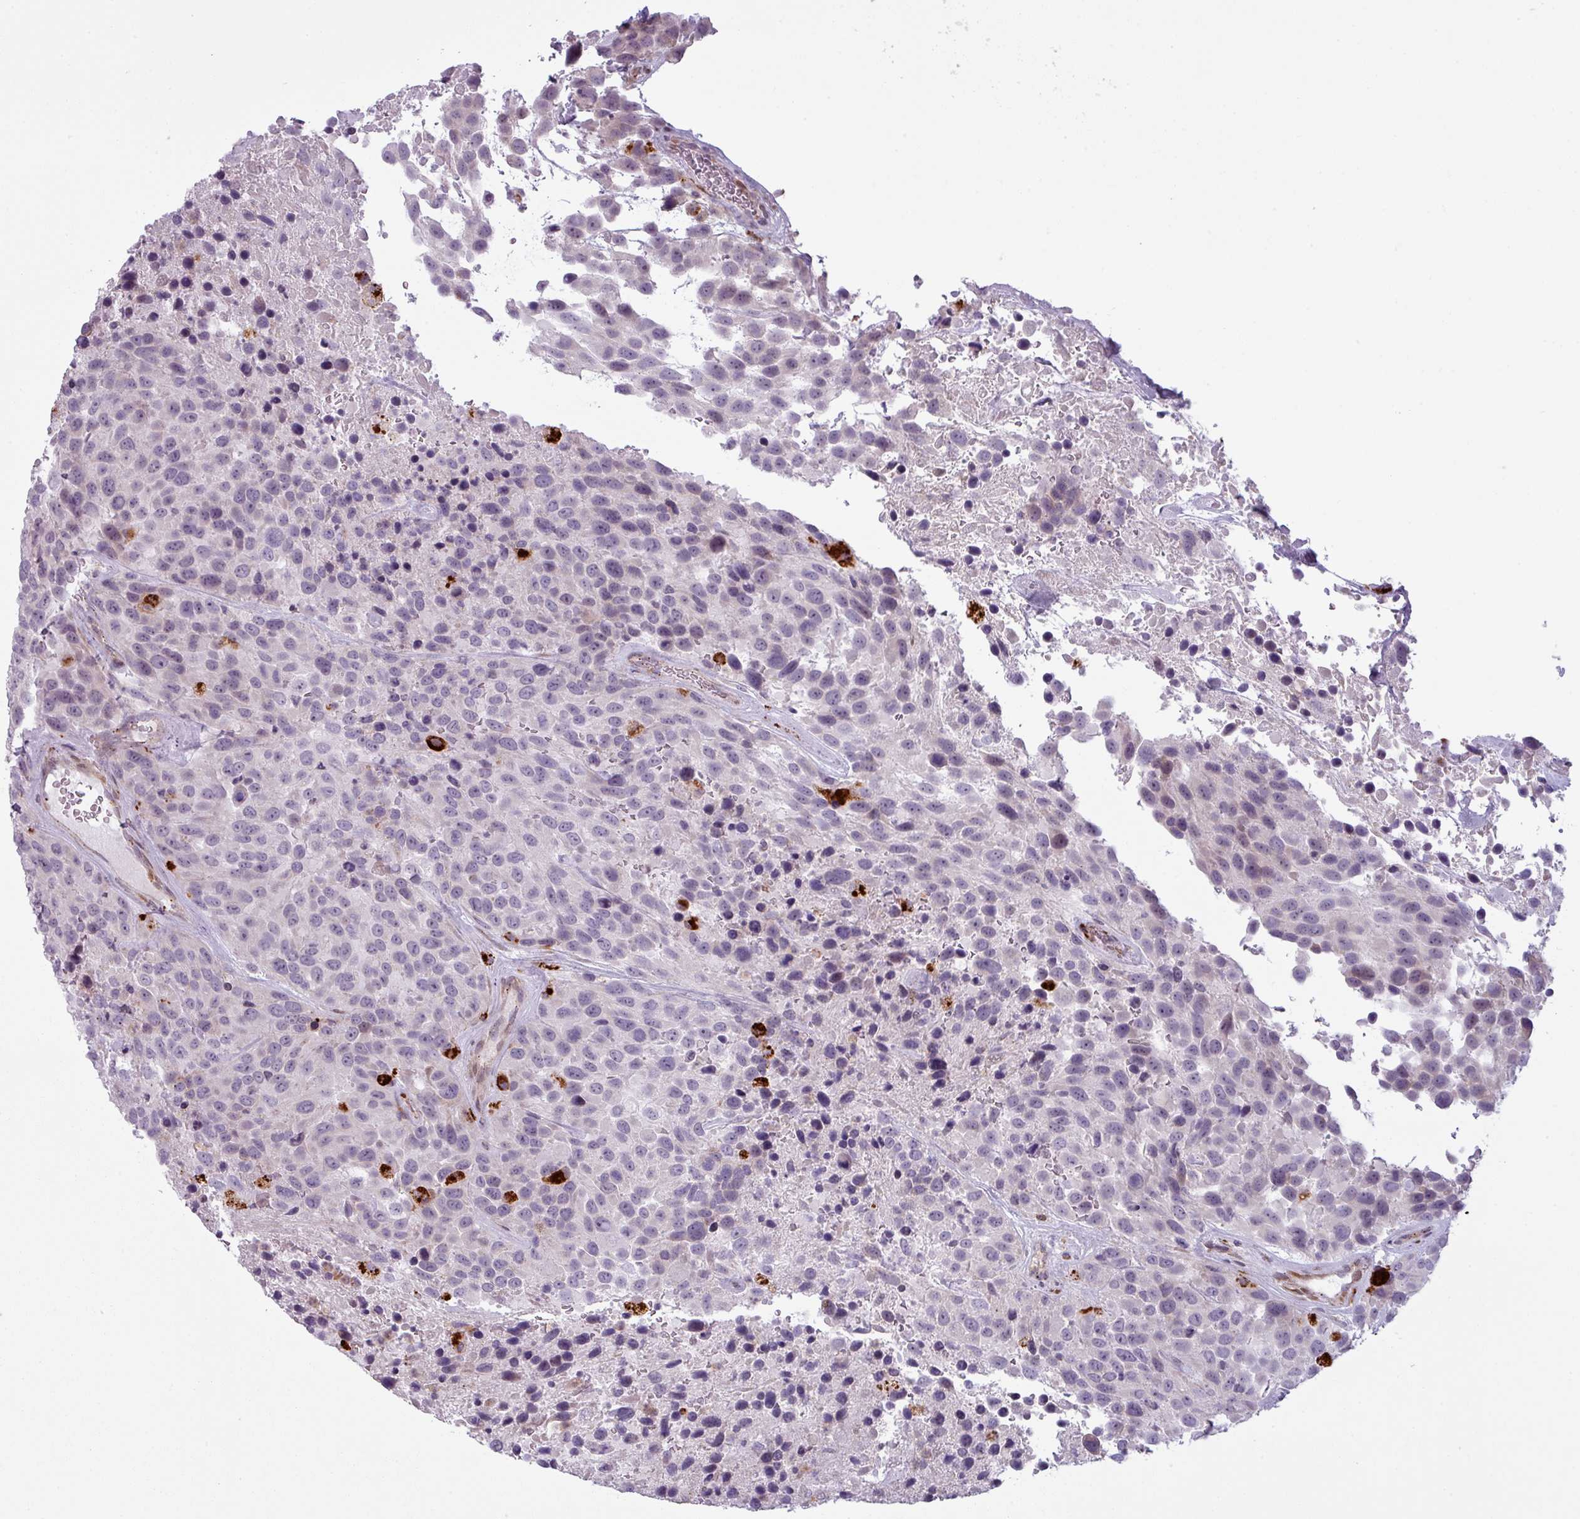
{"staining": {"intensity": "negative", "quantity": "none", "location": "none"}, "tissue": "urothelial cancer", "cell_type": "Tumor cells", "image_type": "cancer", "snomed": [{"axis": "morphology", "description": "Urothelial carcinoma, High grade"}, {"axis": "topography", "description": "Urinary bladder"}], "caption": "Immunohistochemical staining of human high-grade urothelial carcinoma demonstrates no significant positivity in tumor cells.", "gene": "MAP7D2", "patient": {"sex": "female", "age": 70}}